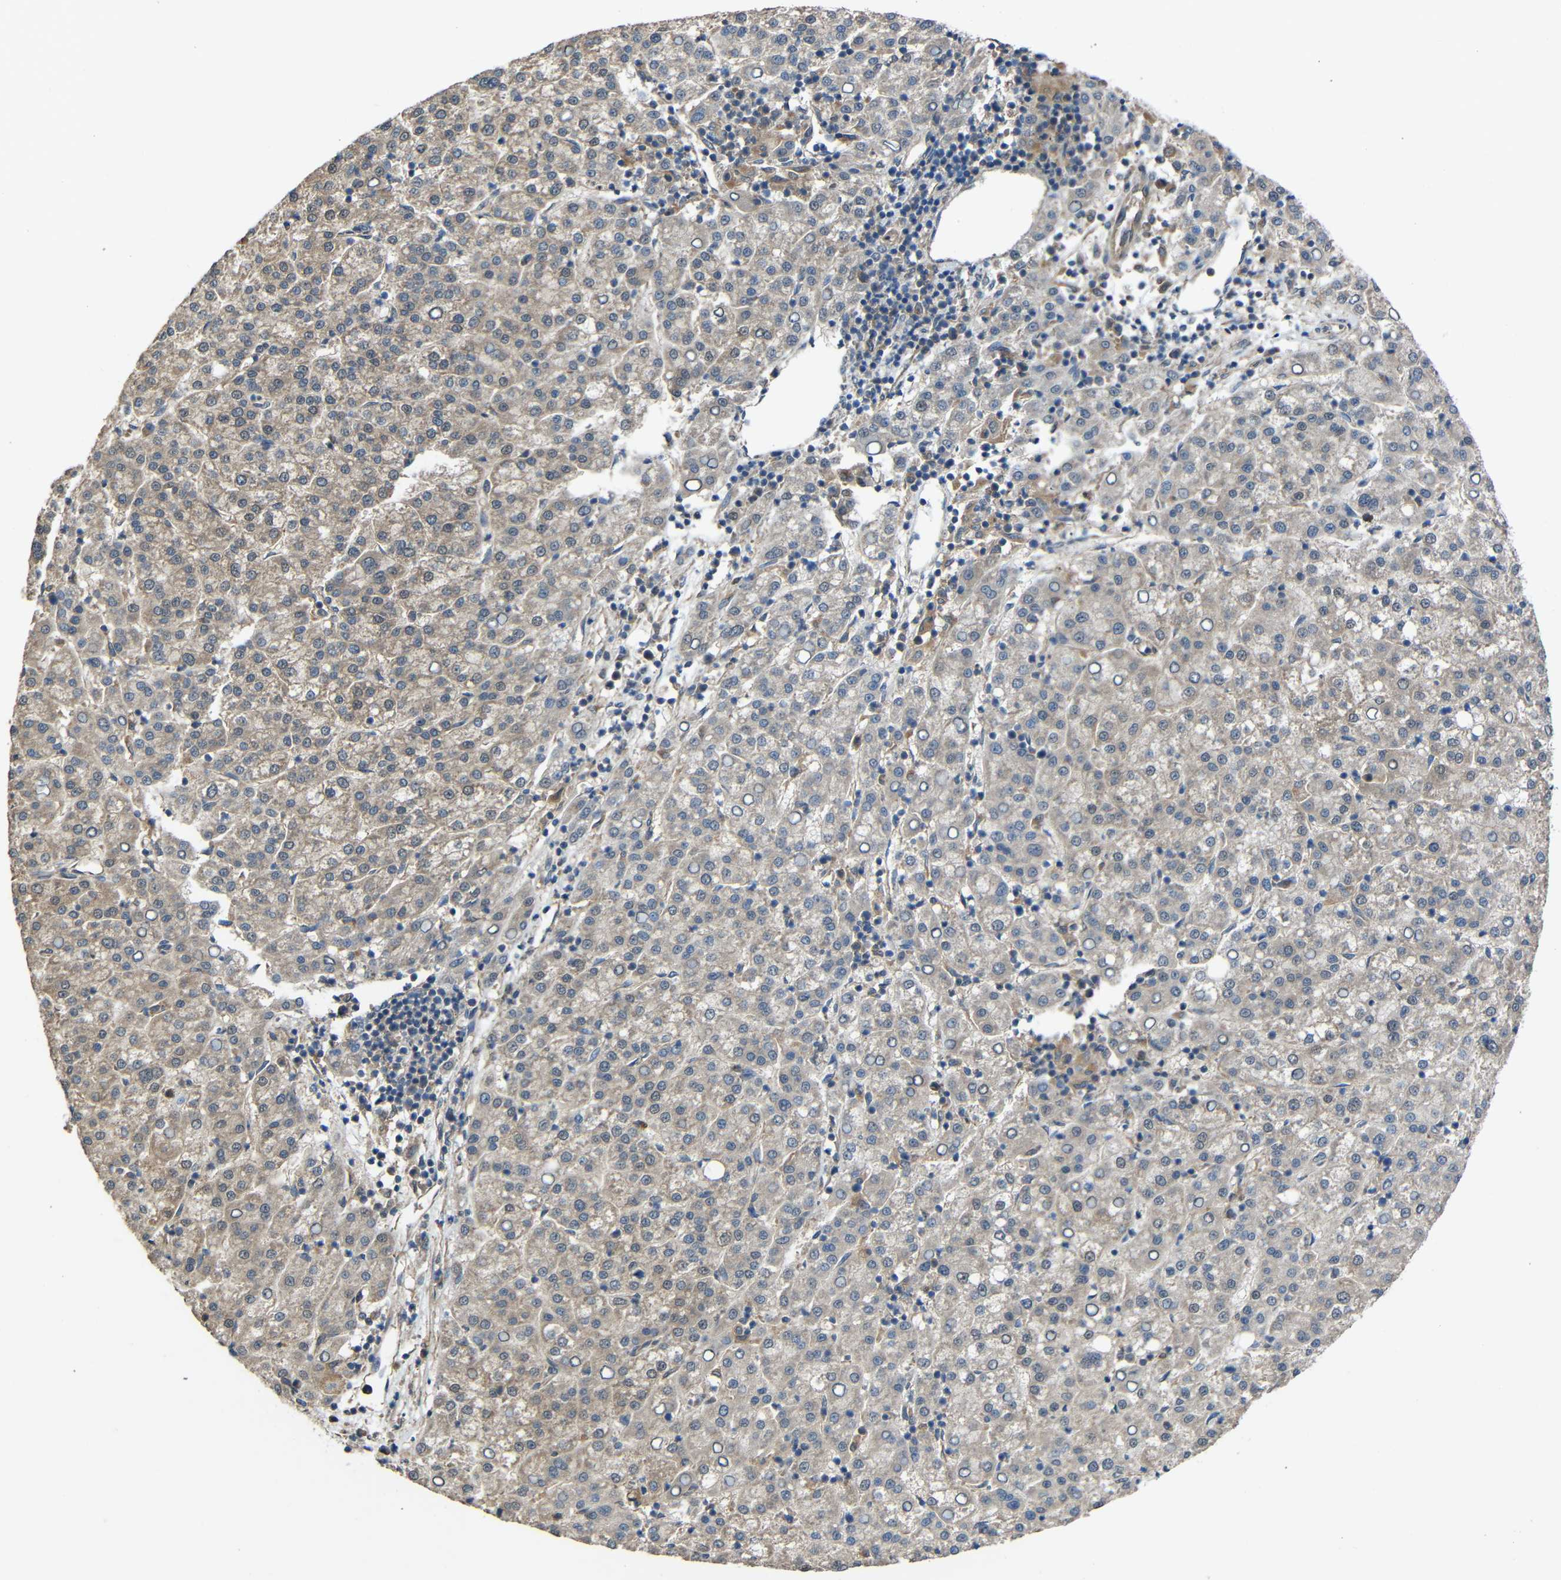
{"staining": {"intensity": "weak", "quantity": ">75%", "location": "cytoplasmic/membranous"}, "tissue": "liver cancer", "cell_type": "Tumor cells", "image_type": "cancer", "snomed": [{"axis": "morphology", "description": "Carcinoma, Hepatocellular, NOS"}, {"axis": "topography", "description": "Liver"}], "caption": "Liver cancer stained for a protein demonstrates weak cytoplasmic/membranous positivity in tumor cells.", "gene": "CHST9", "patient": {"sex": "female", "age": 58}}